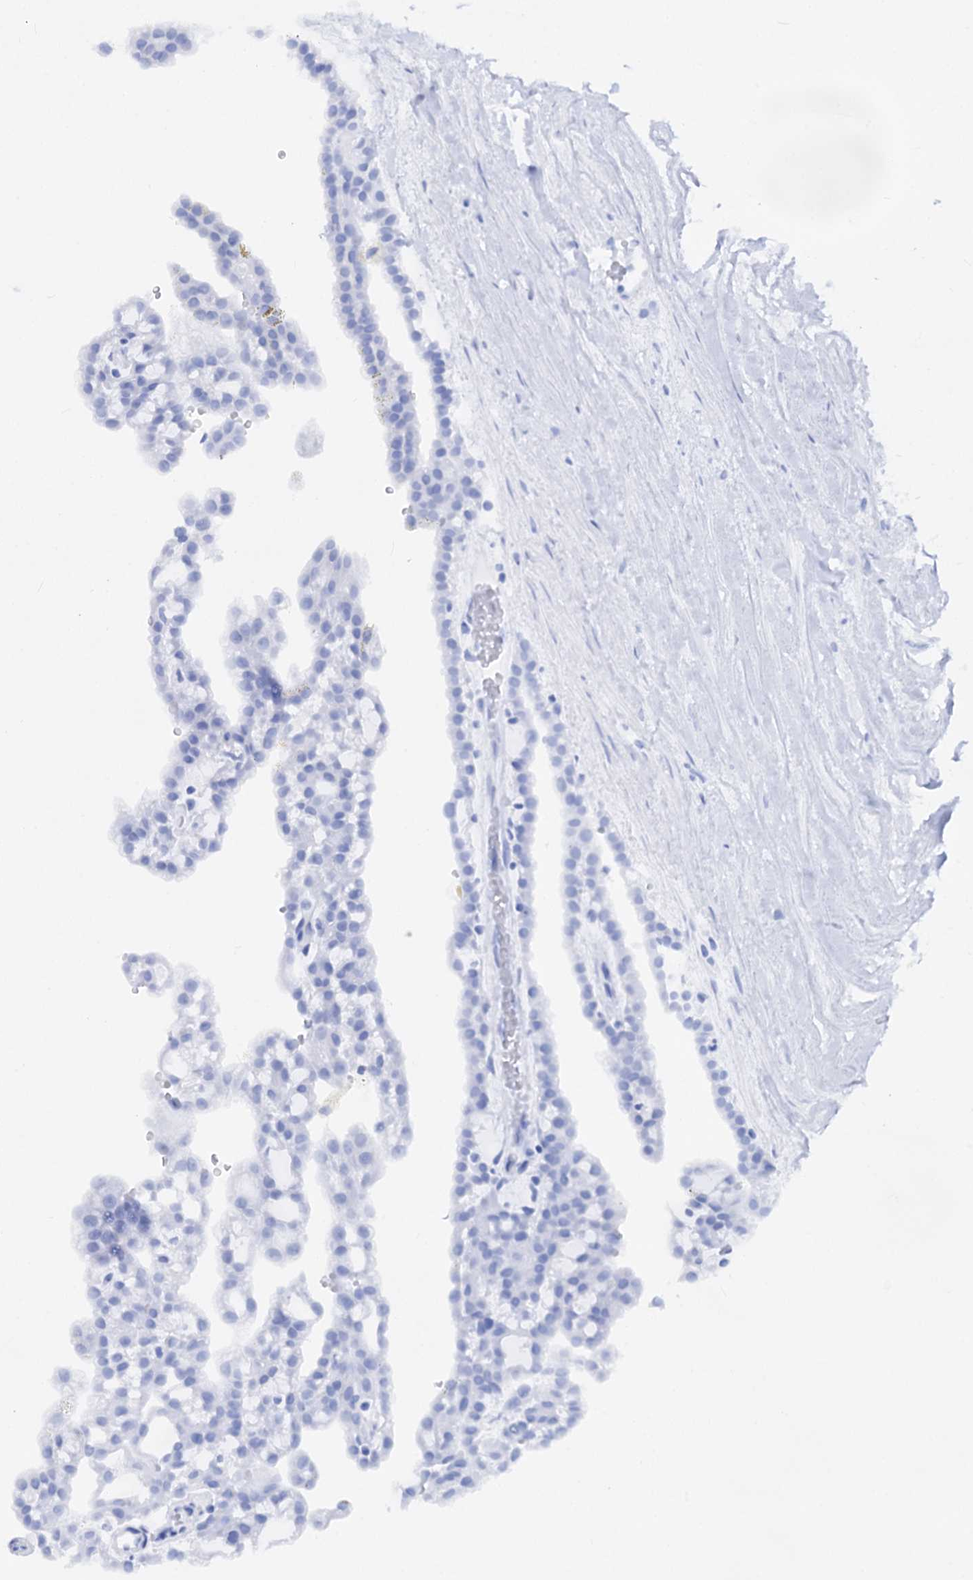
{"staining": {"intensity": "negative", "quantity": "none", "location": "none"}, "tissue": "renal cancer", "cell_type": "Tumor cells", "image_type": "cancer", "snomed": [{"axis": "morphology", "description": "Adenocarcinoma, NOS"}, {"axis": "topography", "description": "Kidney"}], "caption": "Immunohistochemical staining of adenocarcinoma (renal) displays no significant positivity in tumor cells.", "gene": "ACTR6", "patient": {"sex": "male", "age": 63}}